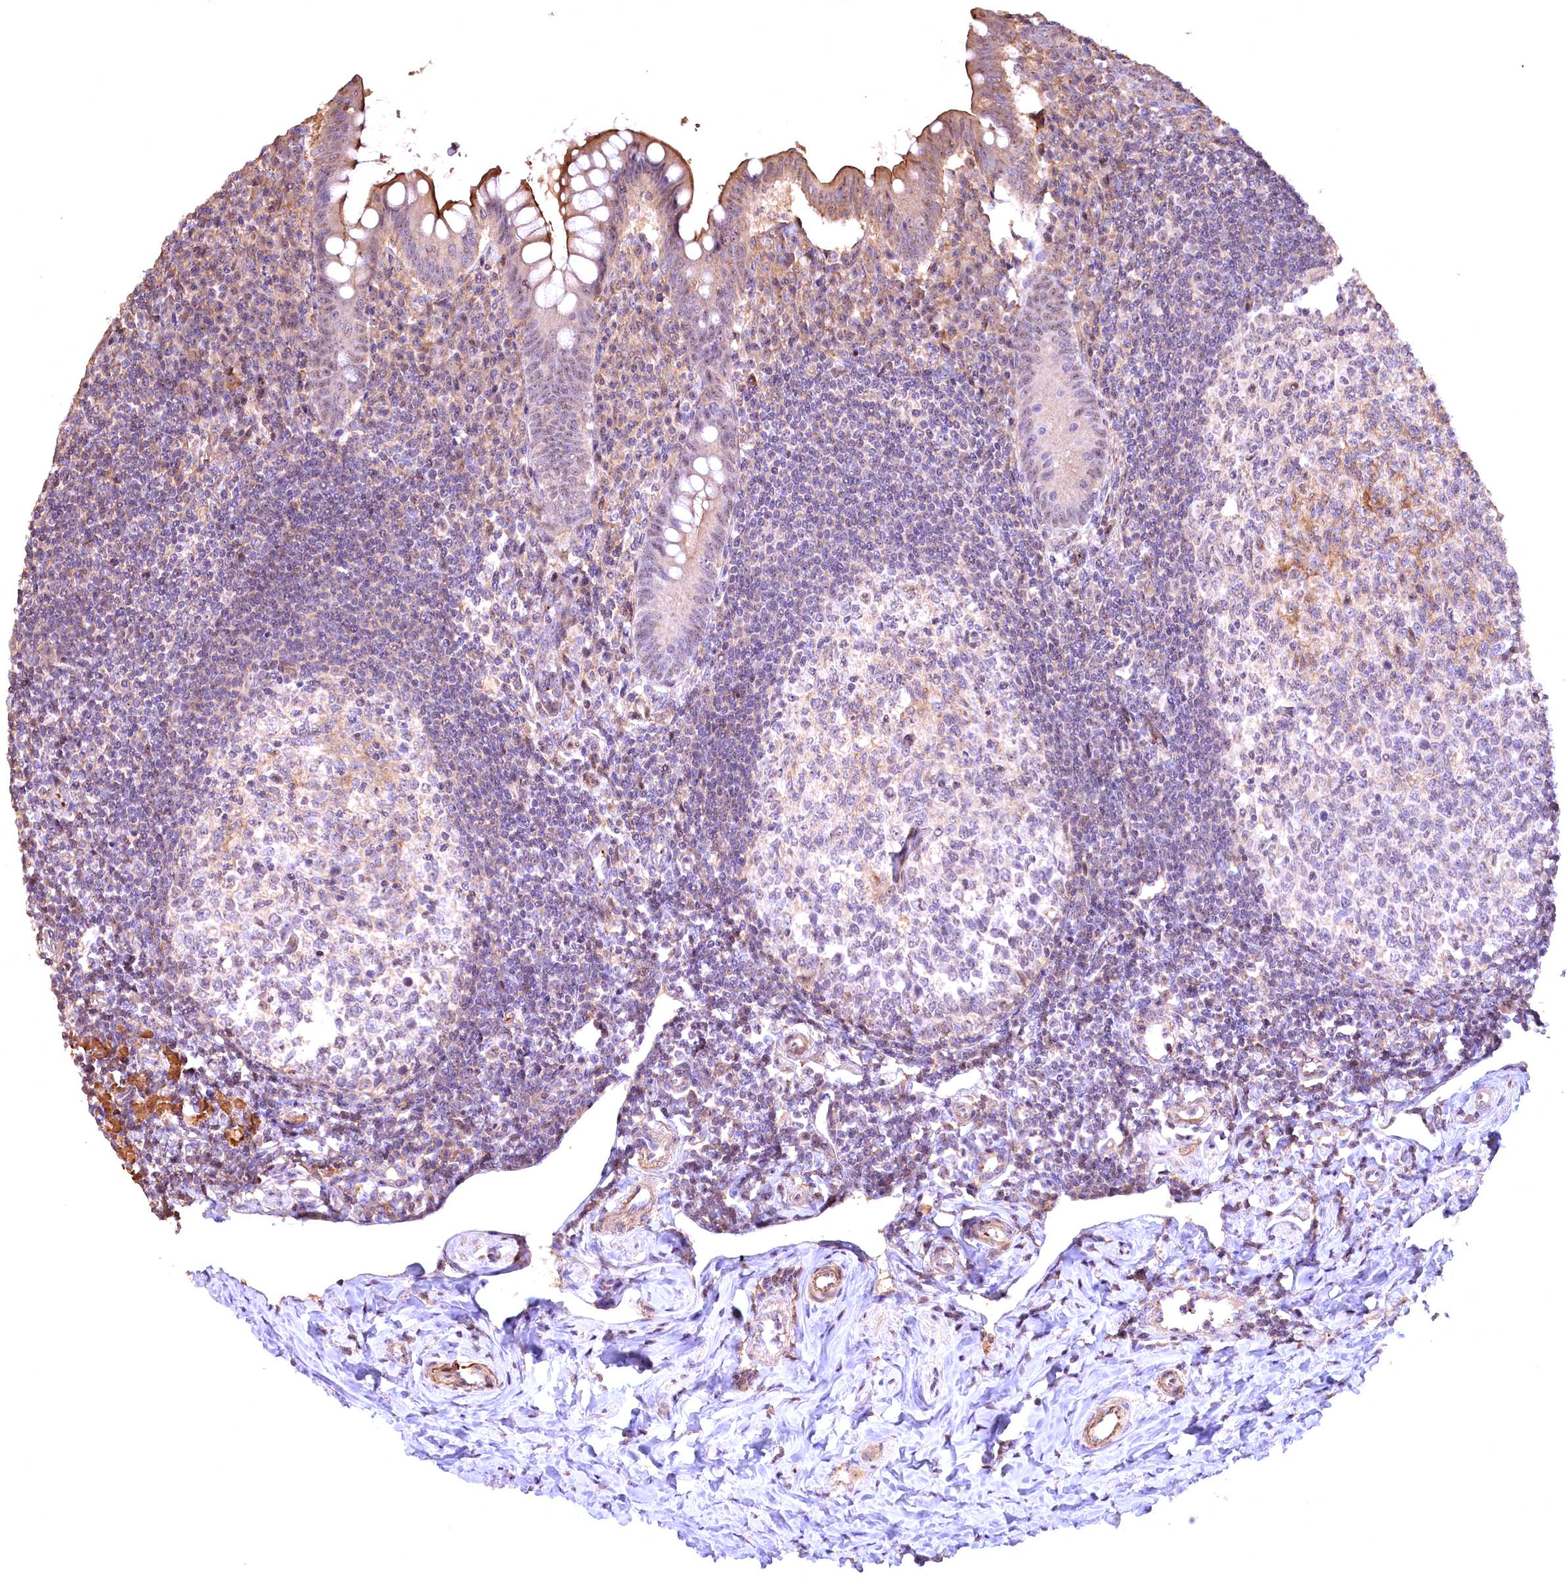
{"staining": {"intensity": "strong", "quantity": "<25%", "location": "cytoplasmic/membranous"}, "tissue": "appendix", "cell_type": "Glandular cells", "image_type": "normal", "snomed": [{"axis": "morphology", "description": "Normal tissue, NOS"}, {"axis": "topography", "description": "Appendix"}], "caption": "Glandular cells demonstrate strong cytoplasmic/membranous expression in about <25% of cells in benign appendix.", "gene": "FUZ", "patient": {"sex": "female", "age": 33}}